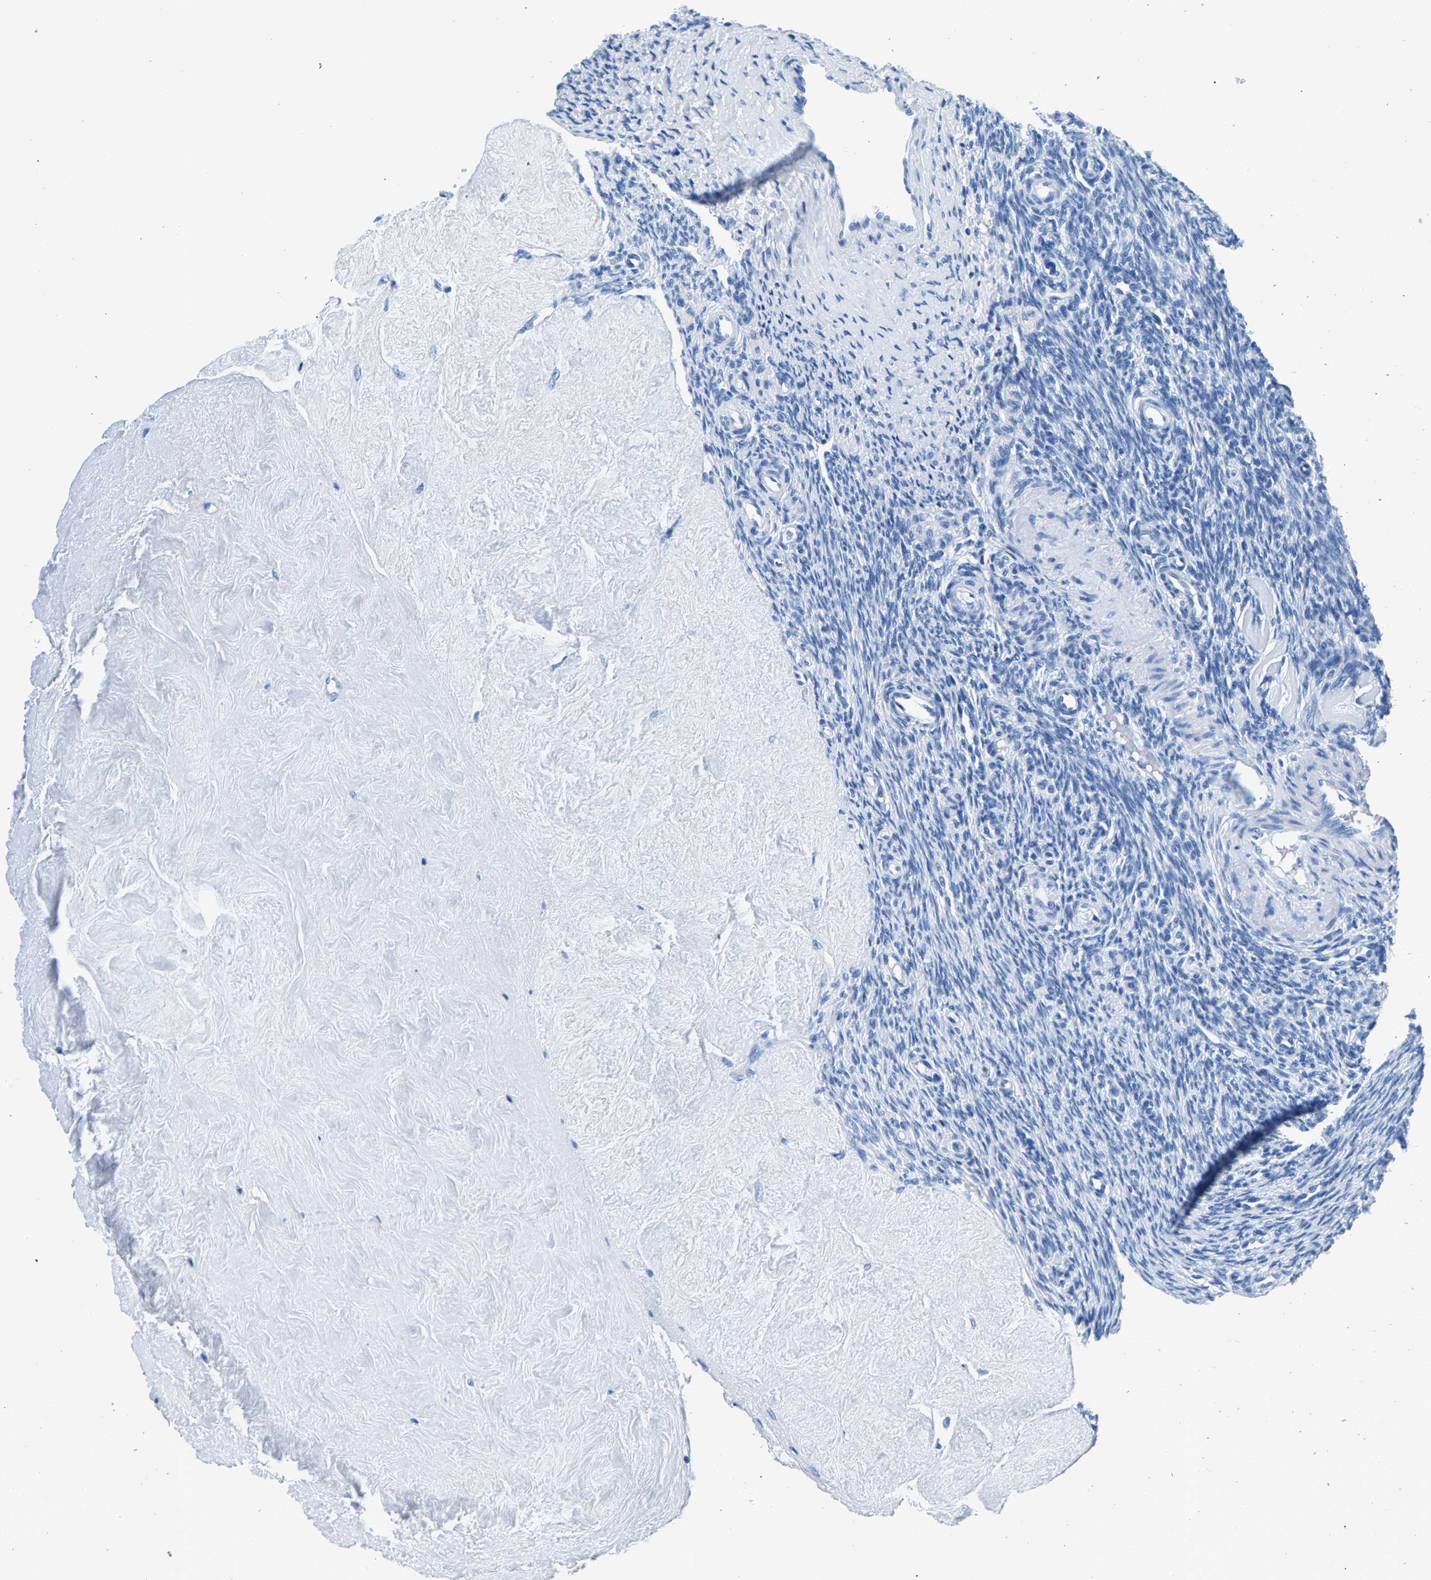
{"staining": {"intensity": "negative", "quantity": "none", "location": "none"}, "tissue": "ovary", "cell_type": "Follicle cells", "image_type": "normal", "snomed": [{"axis": "morphology", "description": "Normal tissue, NOS"}, {"axis": "topography", "description": "Ovary"}], "caption": "Follicle cells are negative for brown protein staining in unremarkable ovary. (DAB (3,3'-diaminobenzidine) IHC visualized using brightfield microscopy, high magnification).", "gene": "CPS1", "patient": {"sex": "female", "age": 41}}